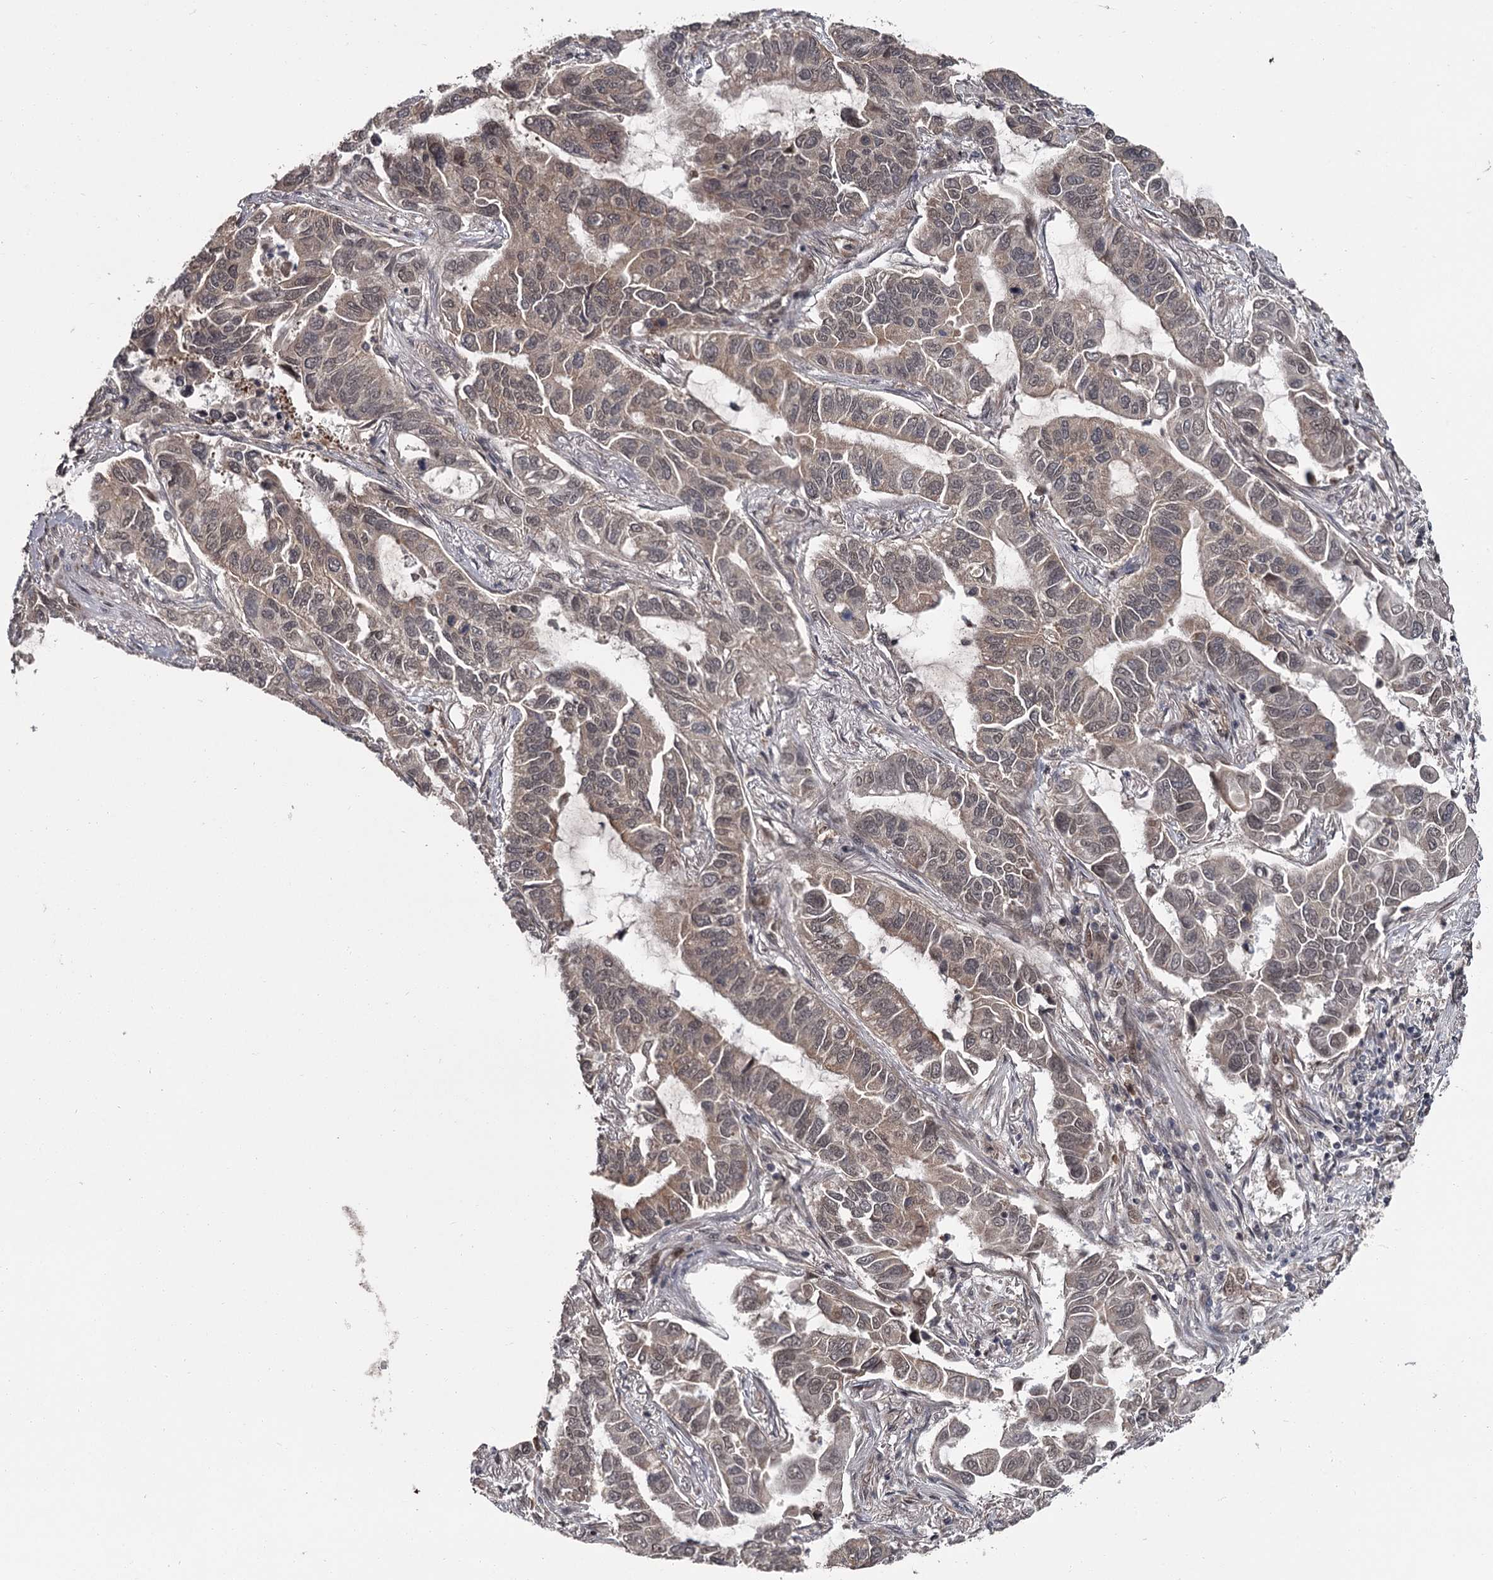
{"staining": {"intensity": "weak", "quantity": ">75%", "location": "cytoplasmic/membranous,nuclear"}, "tissue": "lung cancer", "cell_type": "Tumor cells", "image_type": "cancer", "snomed": [{"axis": "morphology", "description": "Adenocarcinoma, NOS"}, {"axis": "topography", "description": "Lung"}], "caption": "Lung cancer stained for a protein demonstrates weak cytoplasmic/membranous and nuclear positivity in tumor cells.", "gene": "CDC42EP2", "patient": {"sex": "male", "age": 64}}